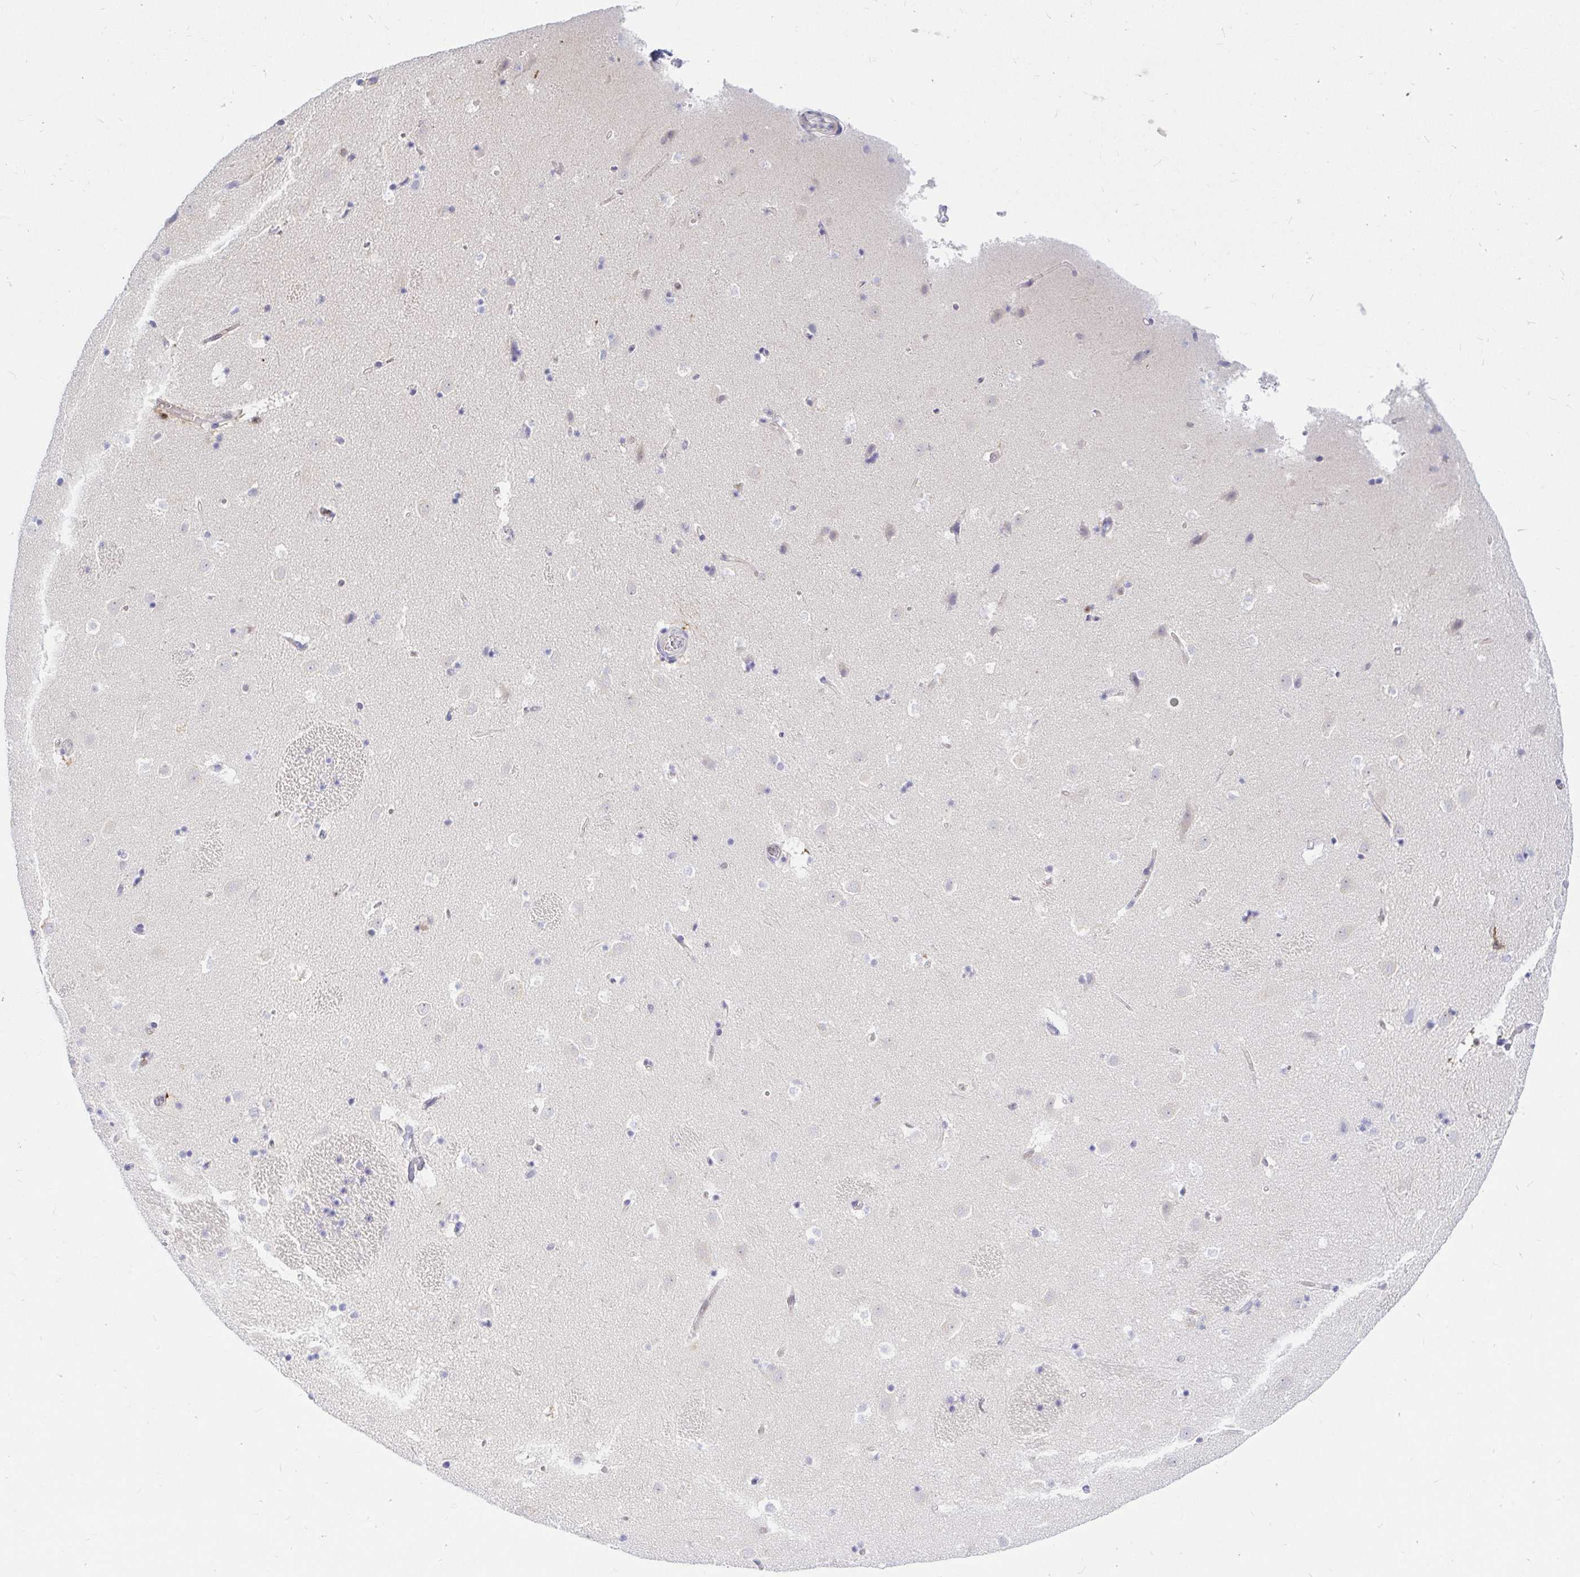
{"staining": {"intensity": "negative", "quantity": "none", "location": "none"}, "tissue": "caudate", "cell_type": "Glial cells", "image_type": "normal", "snomed": [{"axis": "morphology", "description": "Normal tissue, NOS"}, {"axis": "topography", "description": "Lateral ventricle wall"}], "caption": "A high-resolution photomicrograph shows IHC staining of normal caudate, which demonstrates no significant positivity in glial cells.", "gene": "HINFP", "patient": {"sex": "male", "age": 37}}